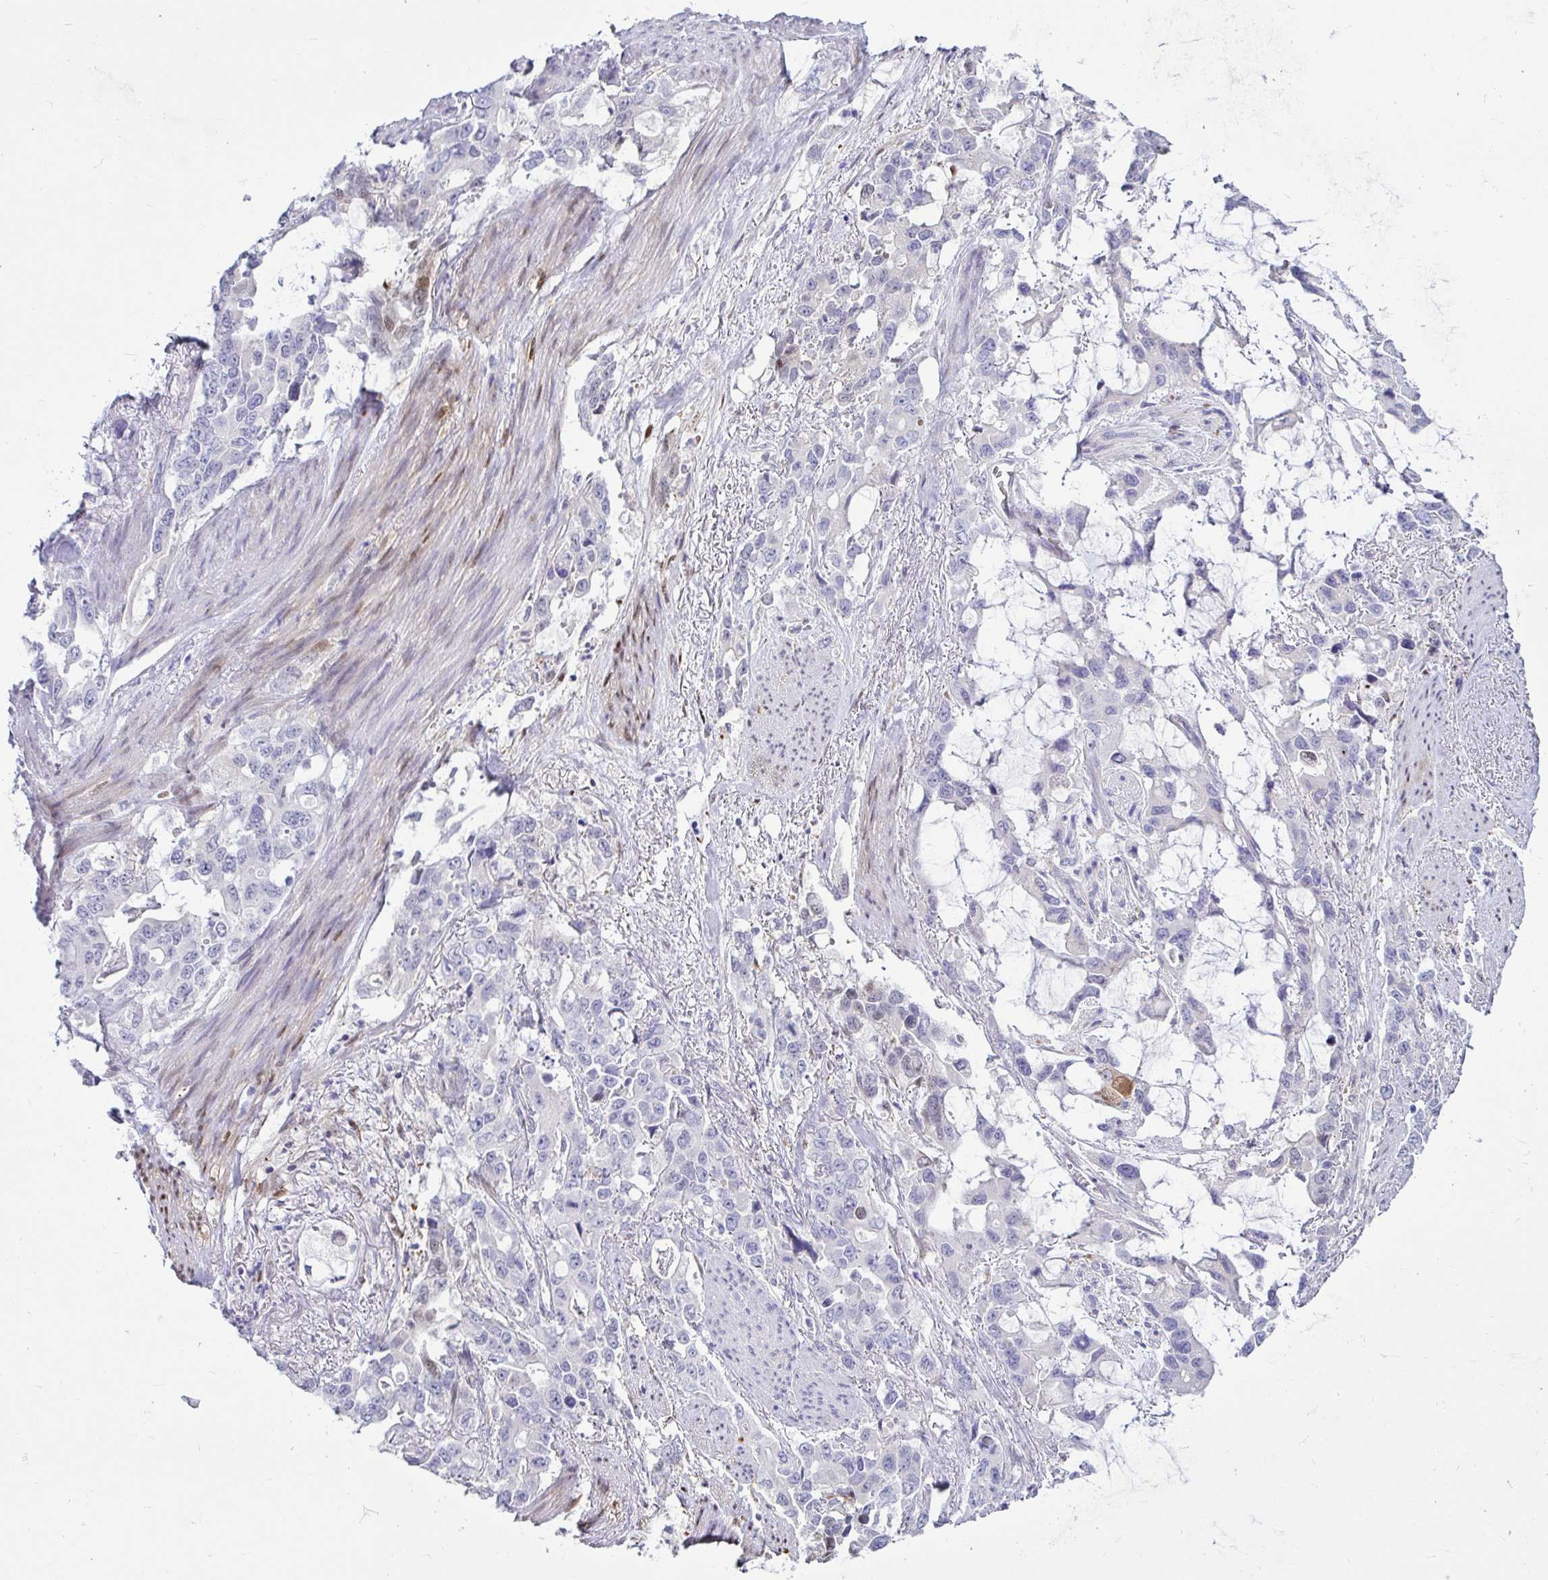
{"staining": {"intensity": "negative", "quantity": "none", "location": "none"}, "tissue": "stomach cancer", "cell_type": "Tumor cells", "image_type": "cancer", "snomed": [{"axis": "morphology", "description": "Adenocarcinoma, NOS"}, {"axis": "topography", "description": "Stomach, upper"}], "caption": "High magnification brightfield microscopy of stomach adenocarcinoma stained with DAB (brown) and counterstained with hematoxylin (blue): tumor cells show no significant staining. (DAB IHC, high magnification).", "gene": "TFPI2", "patient": {"sex": "male", "age": 85}}